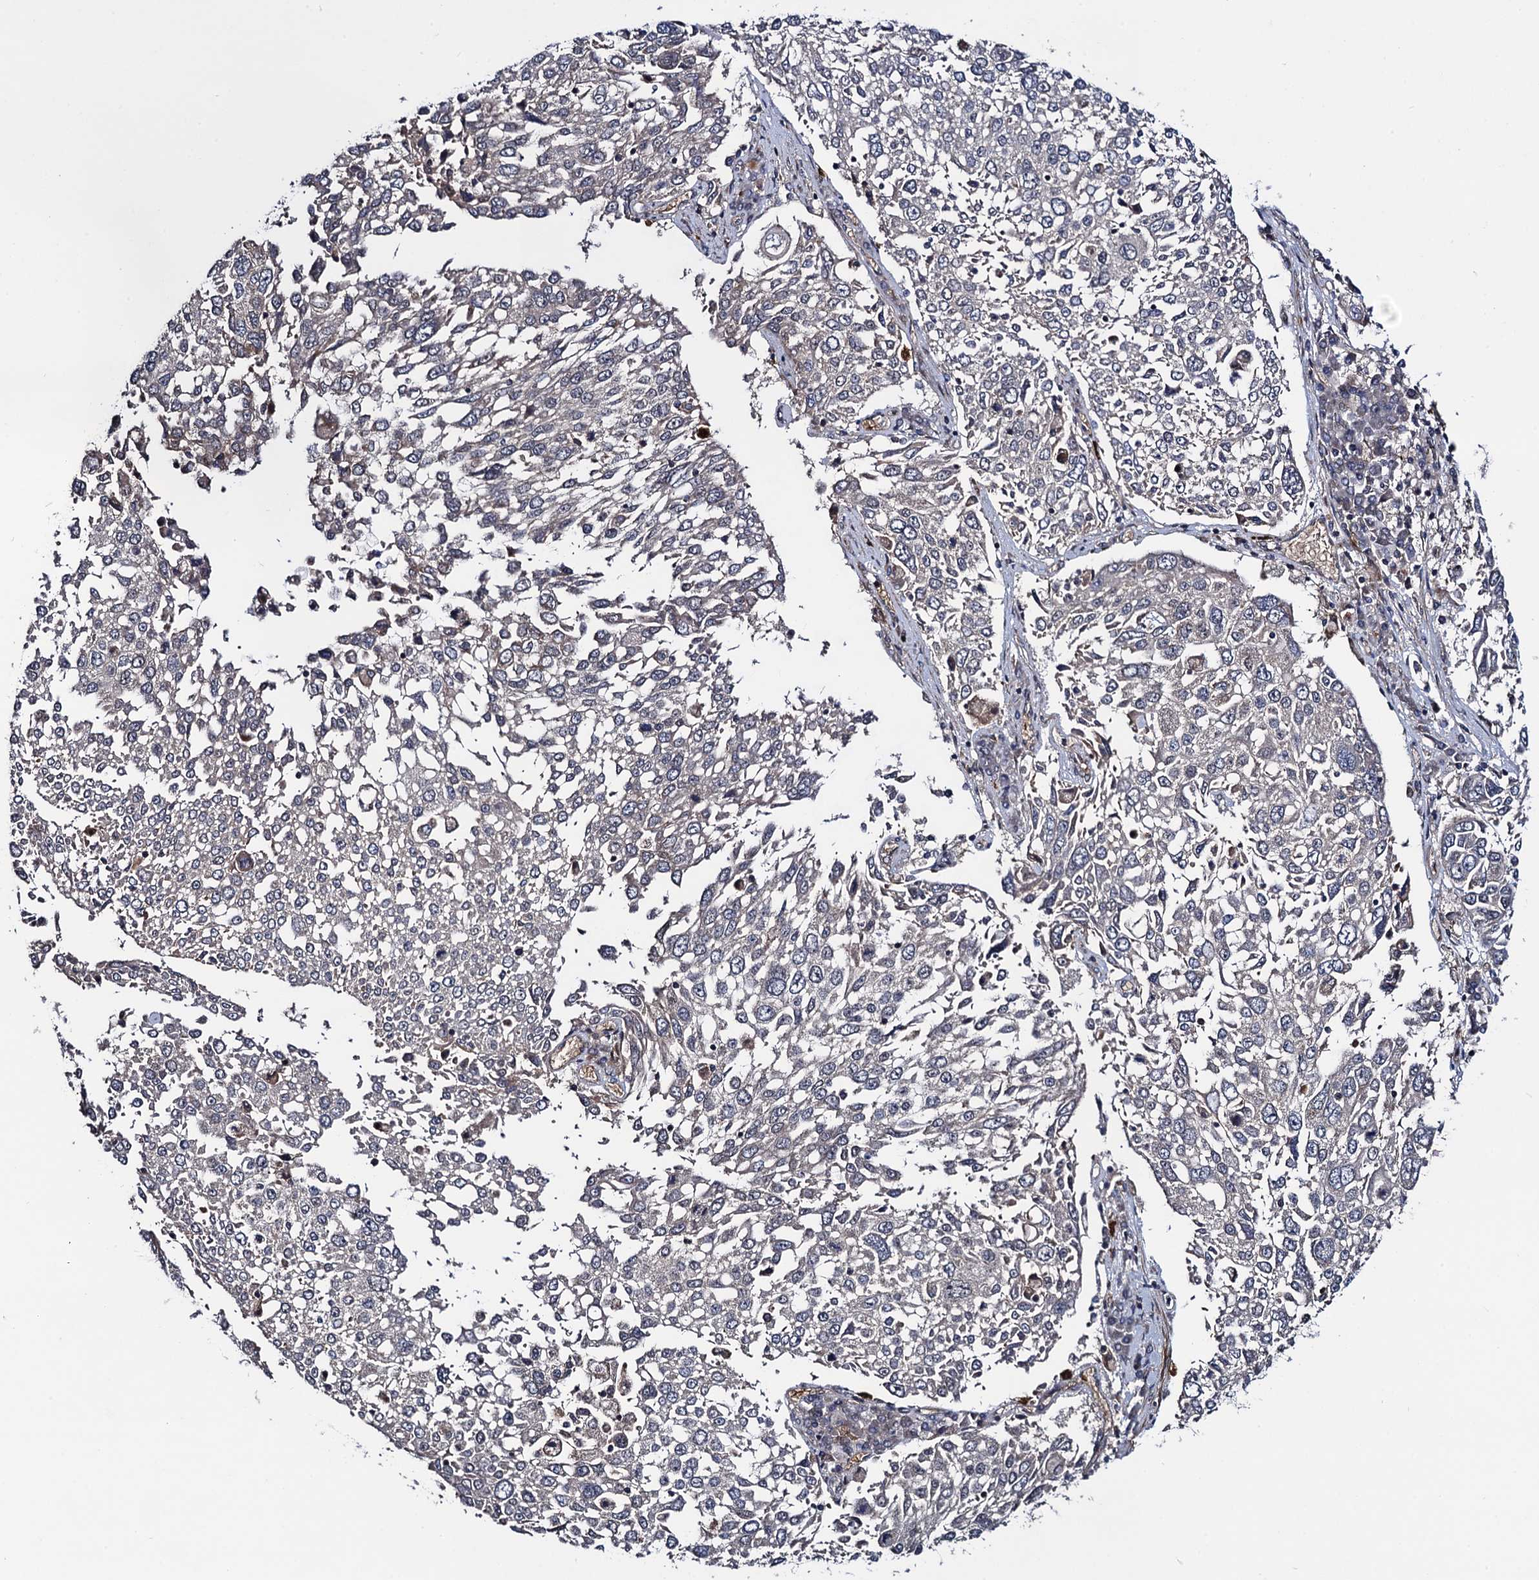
{"staining": {"intensity": "negative", "quantity": "none", "location": "none"}, "tissue": "lung cancer", "cell_type": "Tumor cells", "image_type": "cancer", "snomed": [{"axis": "morphology", "description": "Squamous cell carcinoma, NOS"}, {"axis": "topography", "description": "Lung"}], "caption": "Immunohistochemistry (IHC) image of neoplastic tissue: lung cancer stained with DAB shows no significant protein expression in tumor cells. (DAB immunohistochemistry, high magnification).", "gene": "KXD1", "patient": {"sex": "male", "age": 65}}